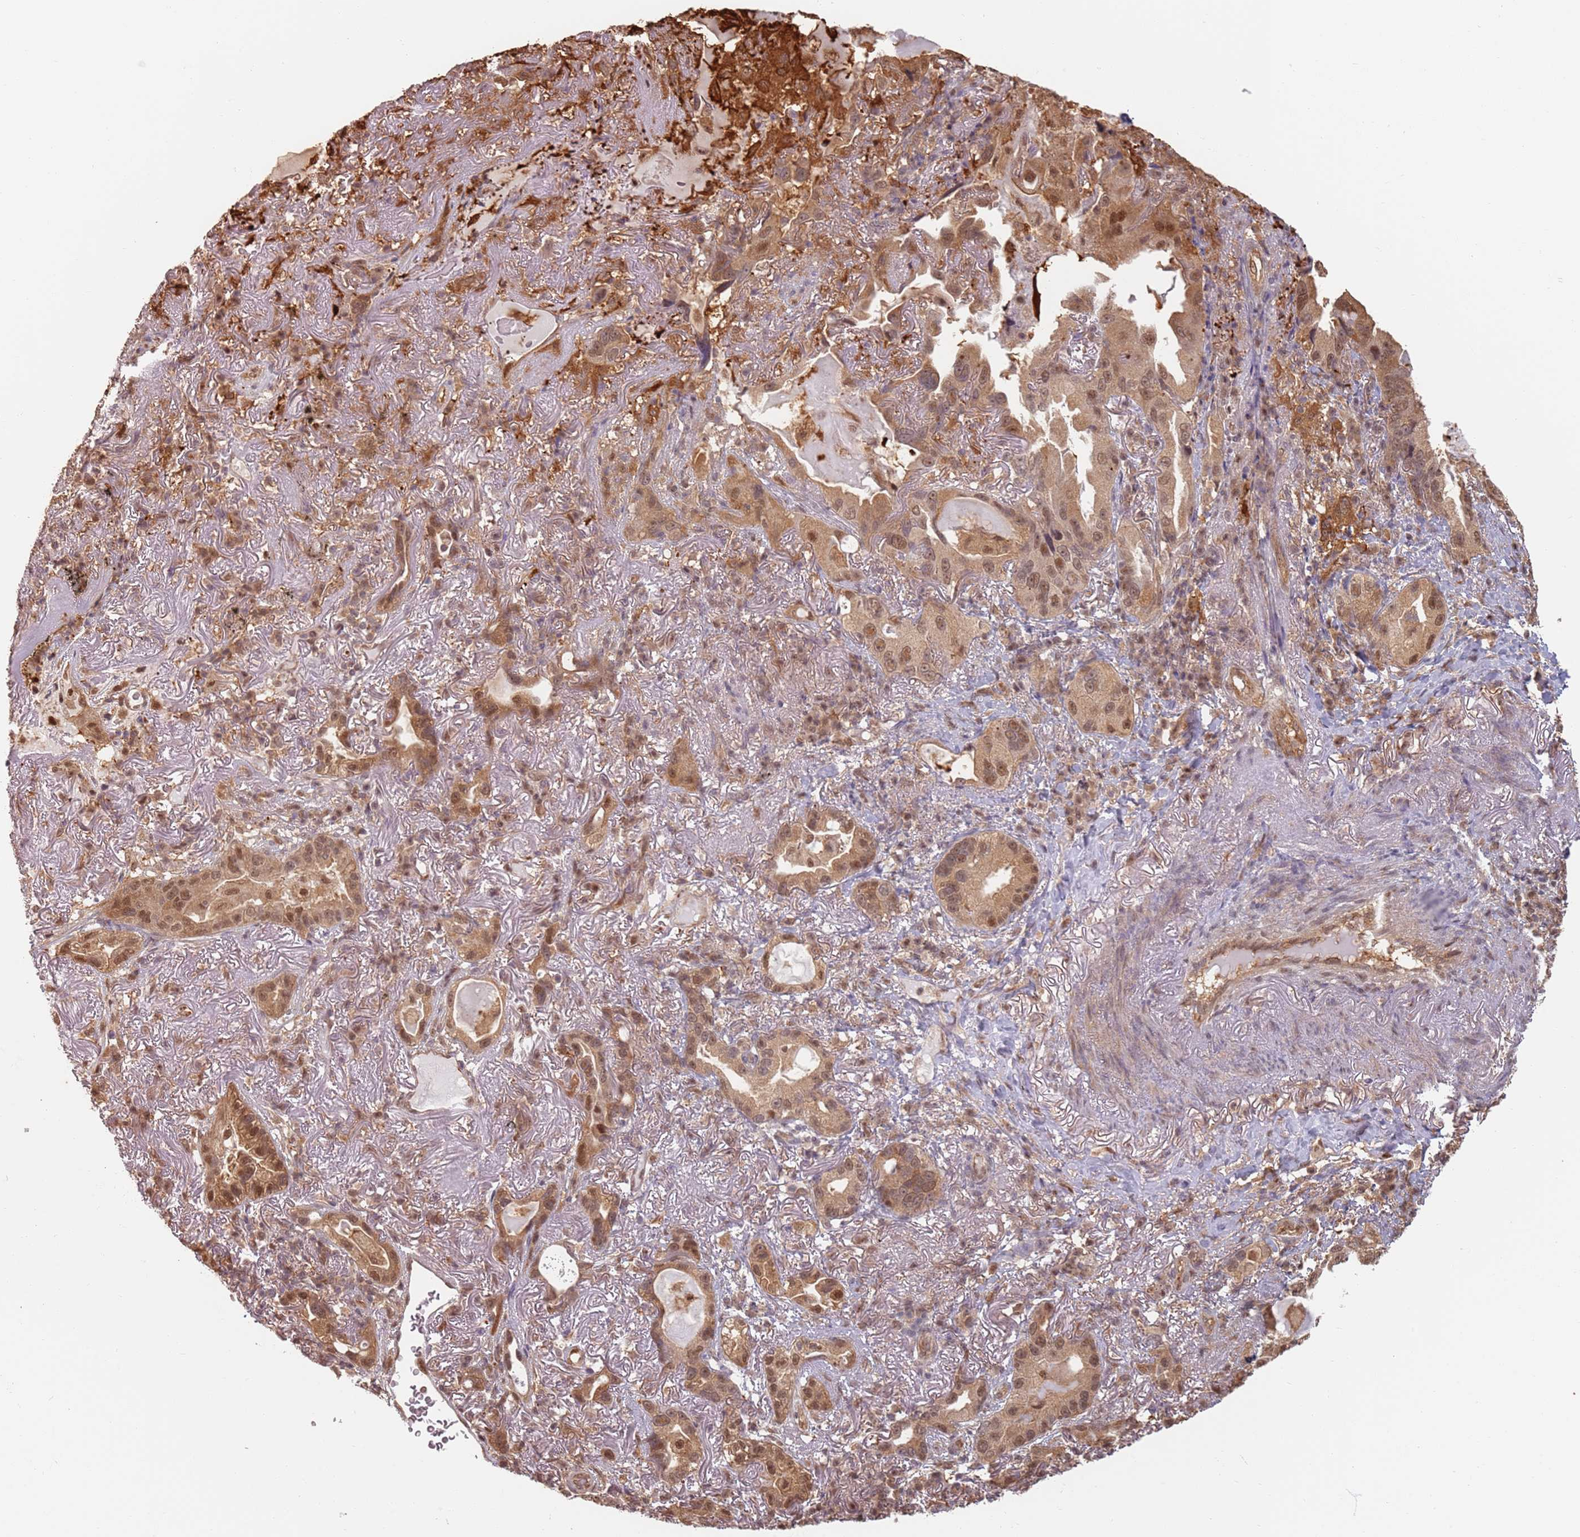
{"staining": {"intensity": "moderate", "quantity": ">75%", "location": "cytoplasmic/membranous,nuclear"}, "tissue": "lung cancer", "cell_type": "Tumor cells", "image_type": "cancer", "snomed": [{"axis": "morphology", "description": "Adenocarcinoma, NOS"}, {"axis": "topography", "description": "Lung"}], "caption": "DAB immunohistochemical staining of lung adenocarcinoma shows moderate cytoplasmic/membranous and nuclear protein positivity in approximately >75% of tumor cells.", "gene": "PLSCR5", "patient": {"sex": "female", "age": 69}}